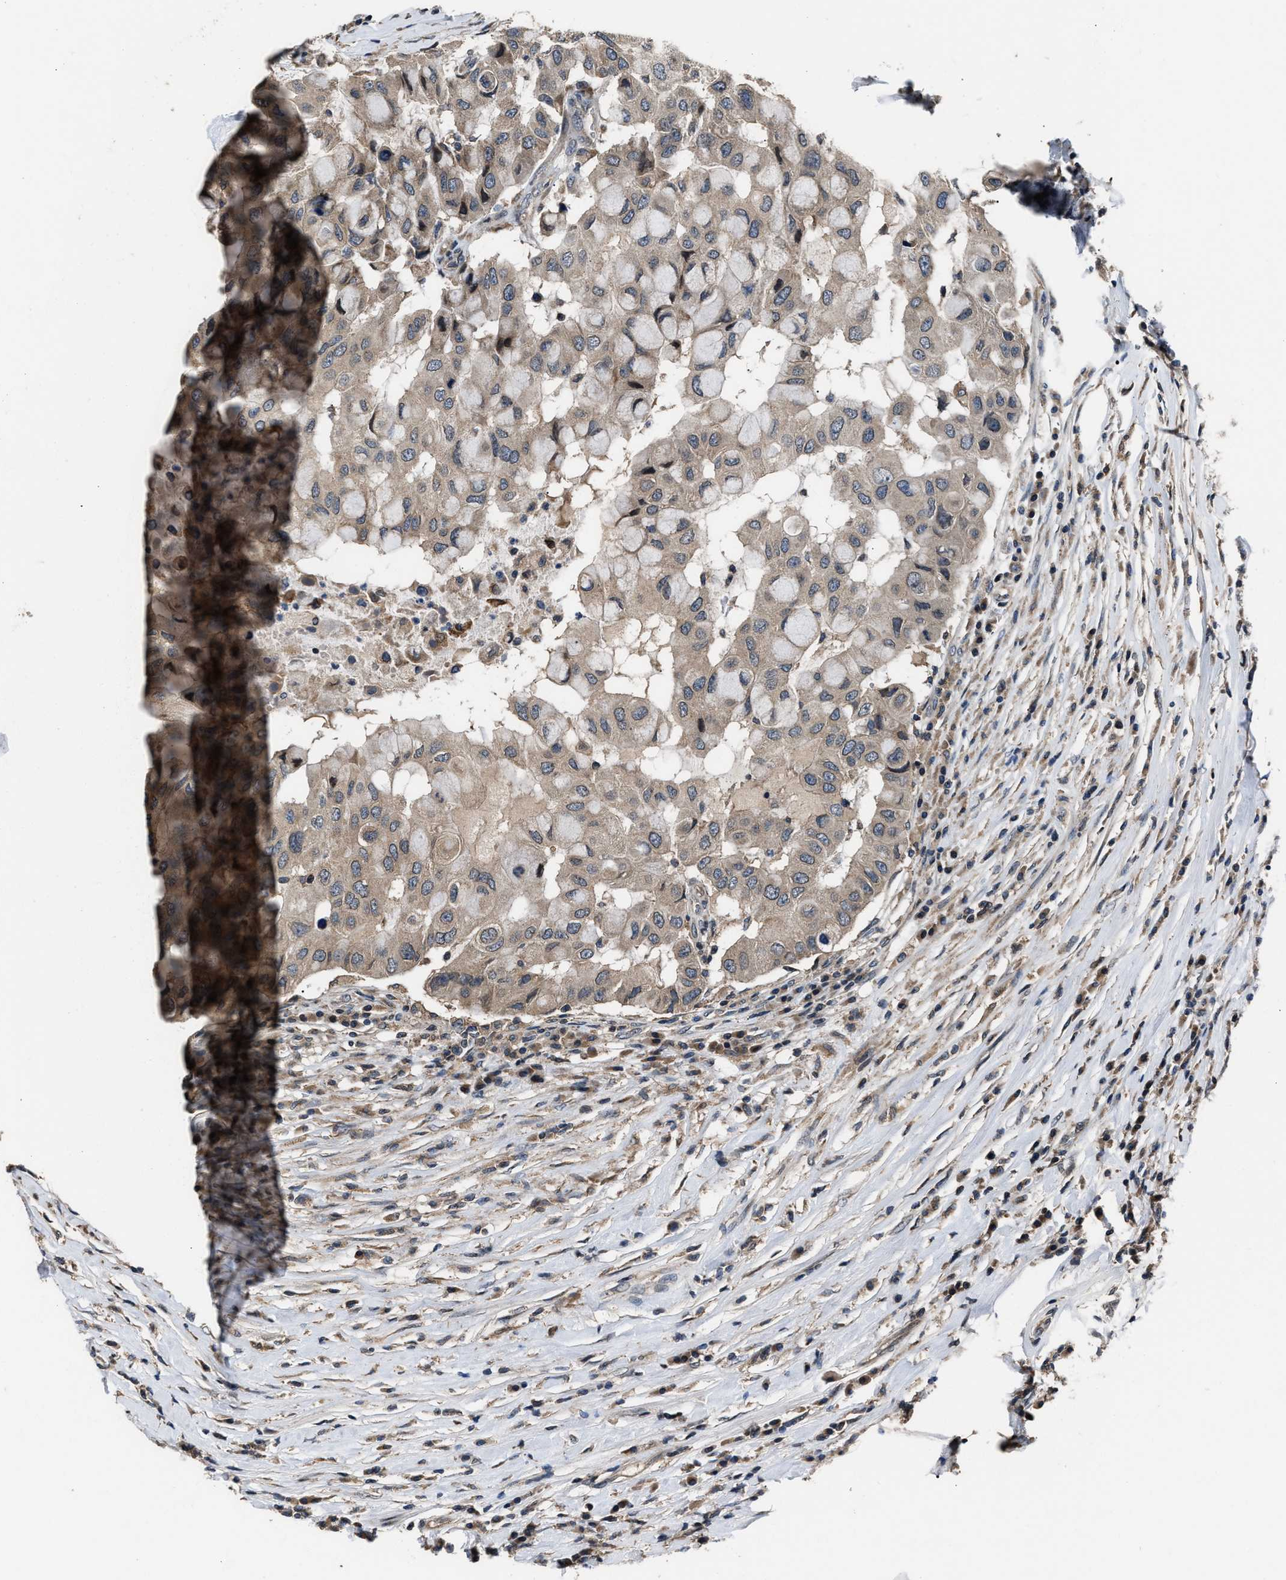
{"staining": {"intensity": "weak", "quantity": "25%-75%", "location": "cytoplasmic/membranous"}, "tissue": "breast cancer", "cell_type": "Tumor cells", "image_type": "cancer", "snomed": [{"axis": "morphology", "description": "Duct carcinoma"}, {"axis": "topography", "description": "Breast"}], "caption": "Invasive ductal carcinoma (breast) stained with IHC displays weak cytoplasmic/membranous expression in approximately 25%-75% of tumor cells. The staining was performed using DAB to visualize the protein expression in brown, while the nuclei were stained in blue with hematoxylin (Magnification: 20x).", "gene": "TNRC18", "patient": {"sex": "female", "age": 27}}